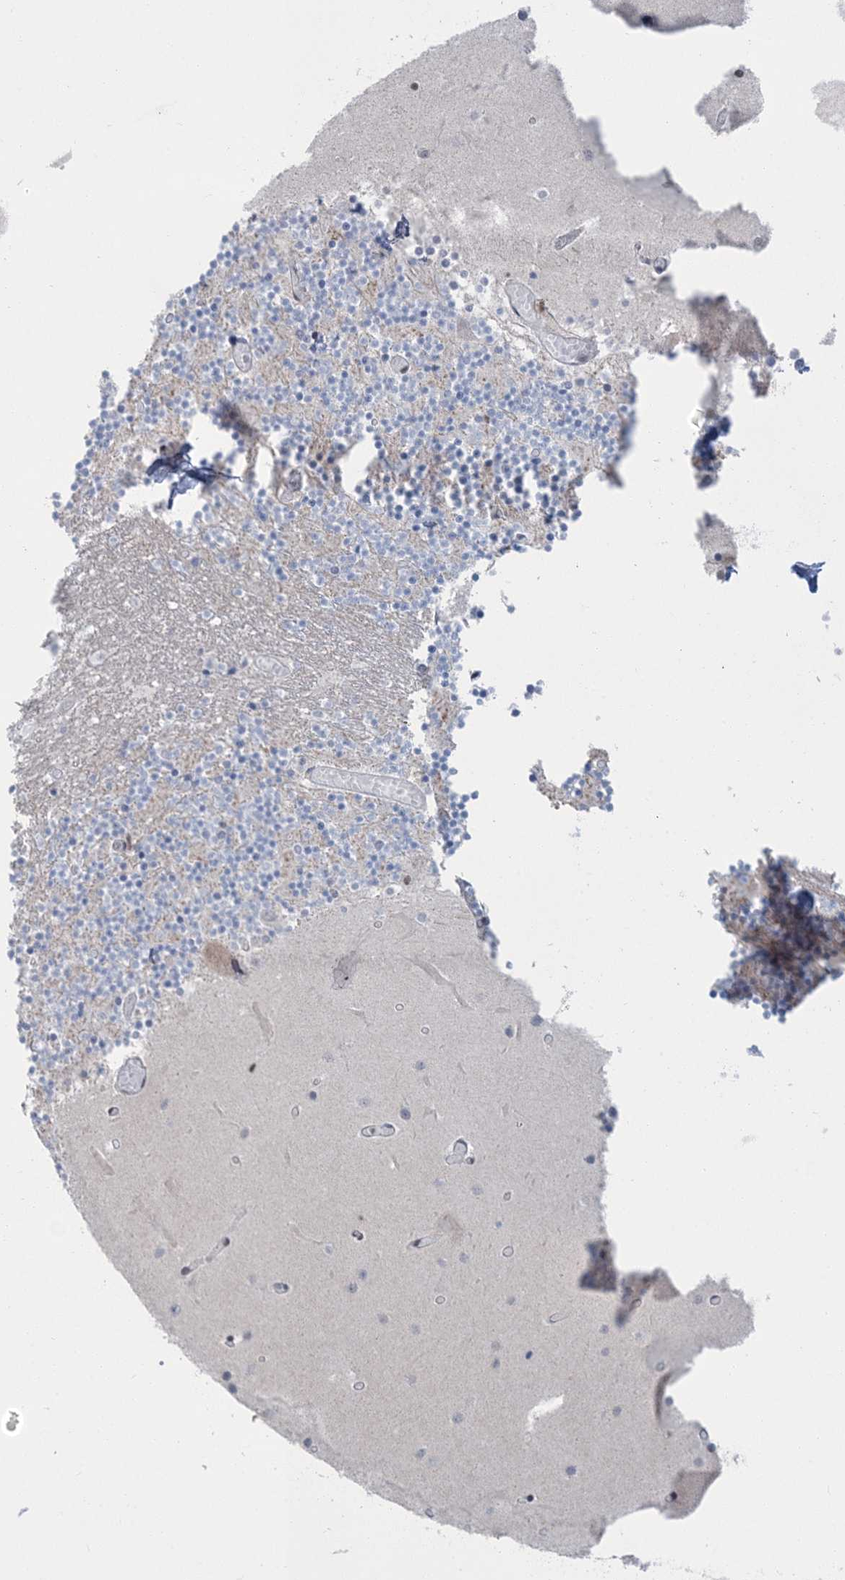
{"staining": {"intensity": "weak", "quantity": "25%-75%", "location": "cytoplasmic/membranous"}, "tissue": "cerebellum", "cell_type": "Cells in granular layer", "image_type": "normal", "snomed": [{"axis": "morphology", "description": "Normal tissue, NOS"}, {"axis": "topography", "description": "Cerebellum"}], "caption": "Cerebellum stained with immunohistochemistry (IHC) shows weak cytoplasmic/membranous positivity in approximately 25%-75% of cells in granular layer. (DAB IHC with brightfield microscopy, high magnification).", "gene": "PDS5A", "patient": {"sex": "female", "age": 28}}